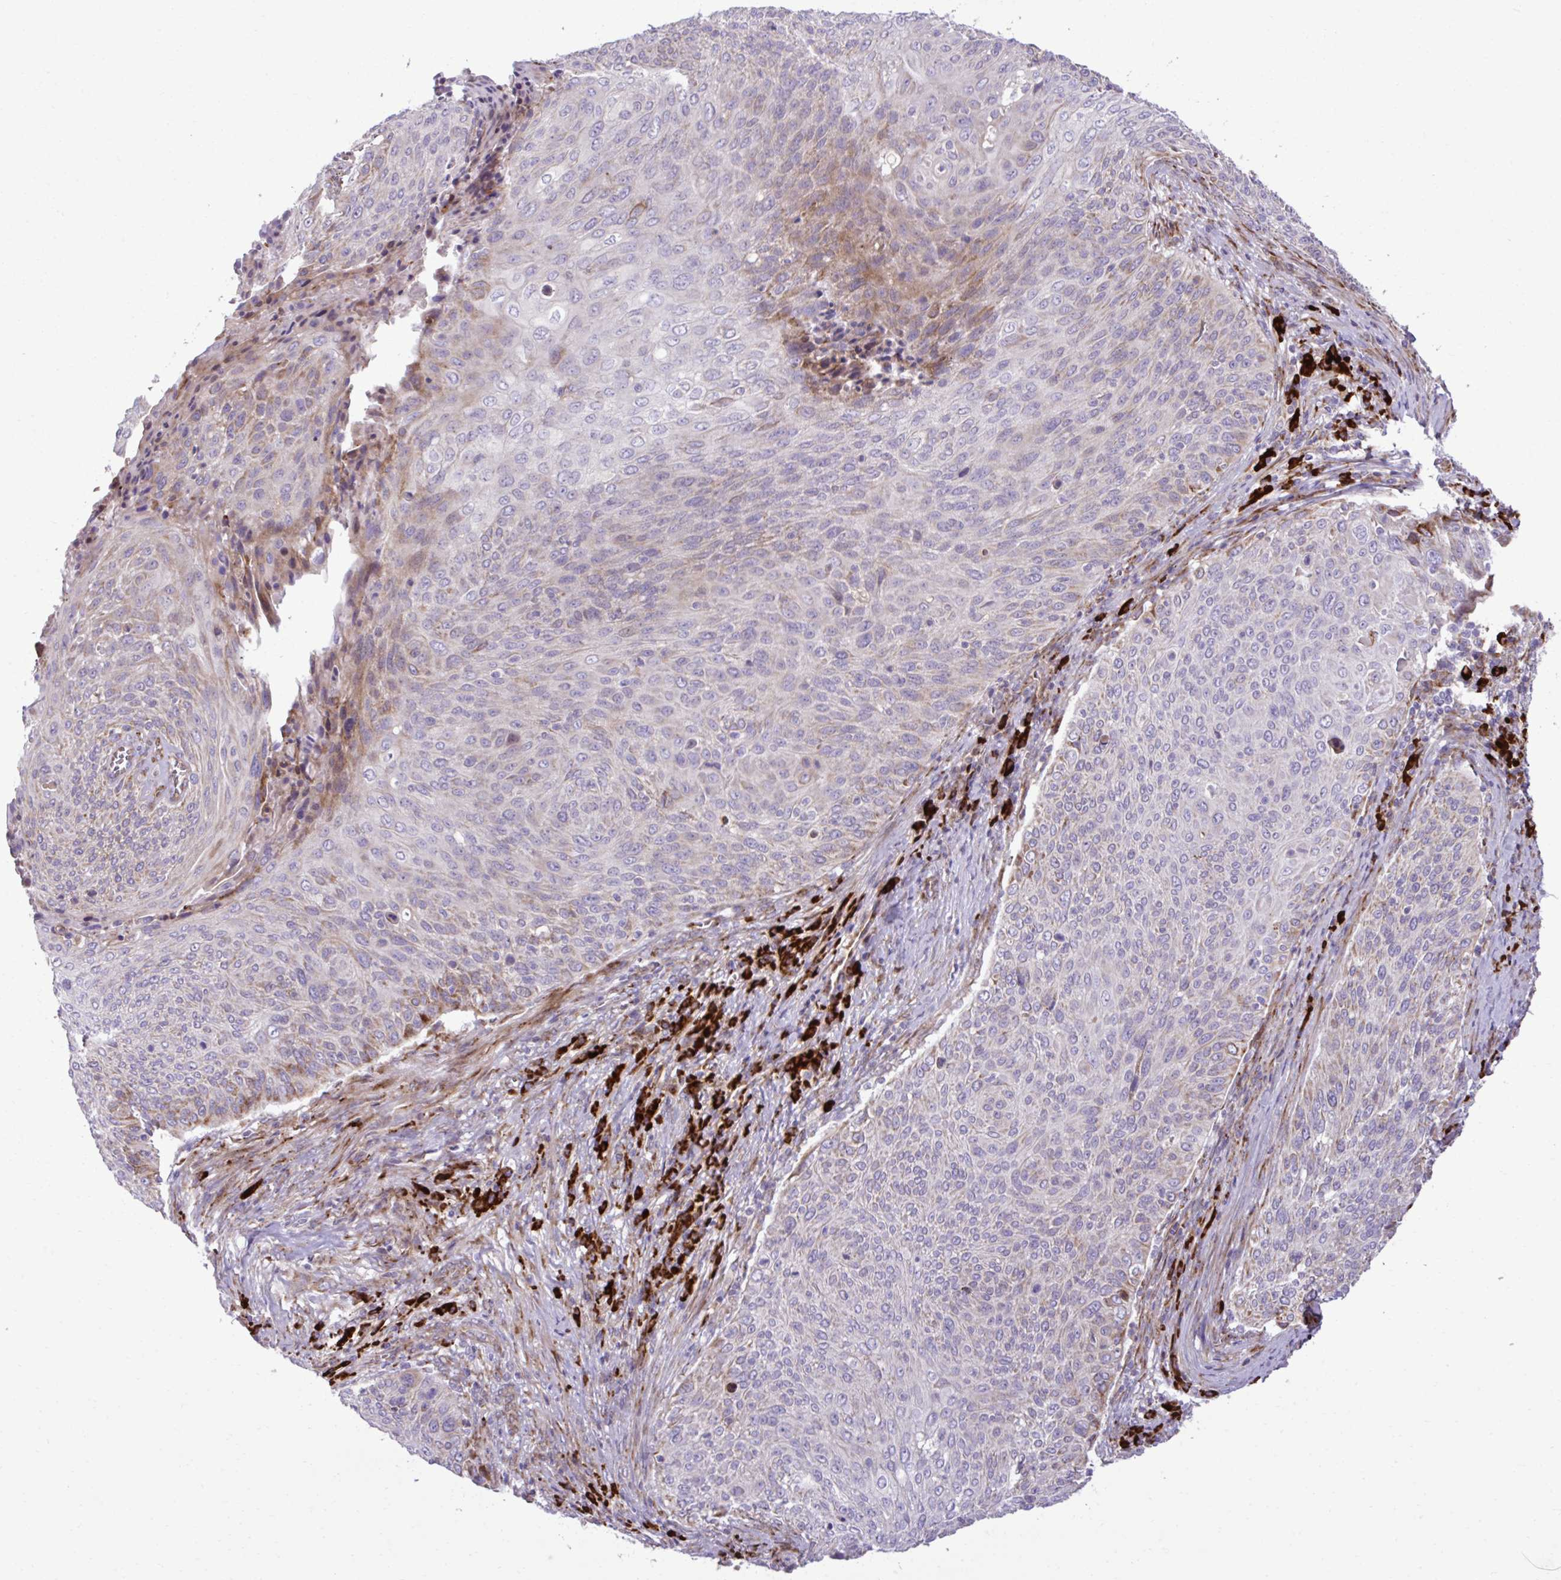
{"staining": {"intensity": "weak", "quantity": "<25%", "location": "cytoplasmic/membranous"}, "tissue": "cervical cancer", "cell_type": "Tumor cells", "image_type": "cancer", "snomed": [{"axis": "morphology", "description": "Squamous cell carcinoma, NOS"}, {"axis": "topography", "description": "Cervix"}], "caption": "DAB (3,3'-diaminobenzidine) immunohistochemical staining of human squamous cell carcinoma (cervical) shows no significant positivity in tumor cells.", "gene": "LIMS1", "patient": {"sex": "female", "age": 31}}